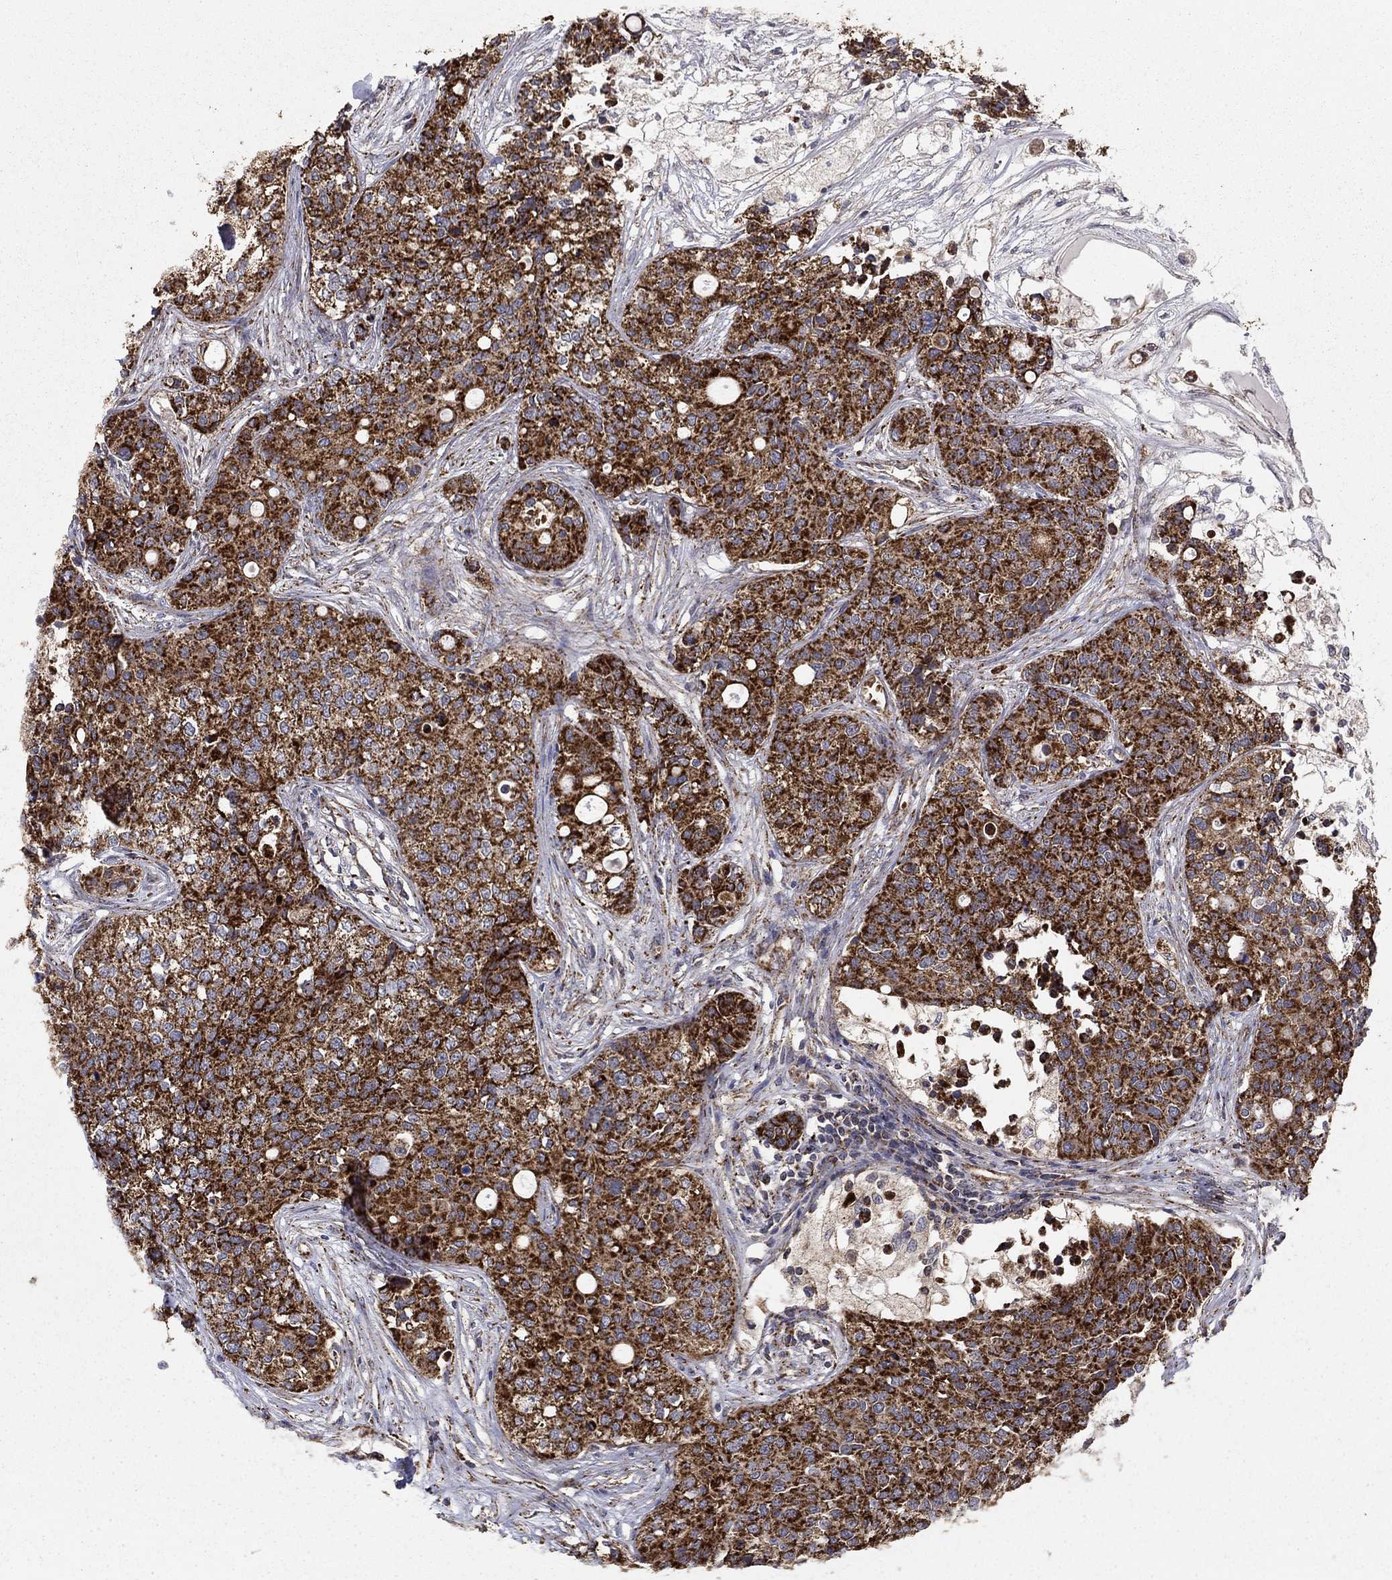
{"staining": {"intensity": "strong", "quantity": ">75%", "location": "cytoplasmic/membranous"}, "tissue": "carcinoid", "cell_type": "Tumor cells", "image_type": "cancer", "snomed": [{"axis": "morphology", "description": "Carcinoid, malignant, NOS"}, {"axis": "topography", "description": "Colon"}], "caption": "Tumor cells display high levels of strong cytoplasmic/membranous positivity in approximately >75% of cells in carcinoid (malignant).", "gene": "GCSH", "patient": {"sex": "male", "age": 81}}